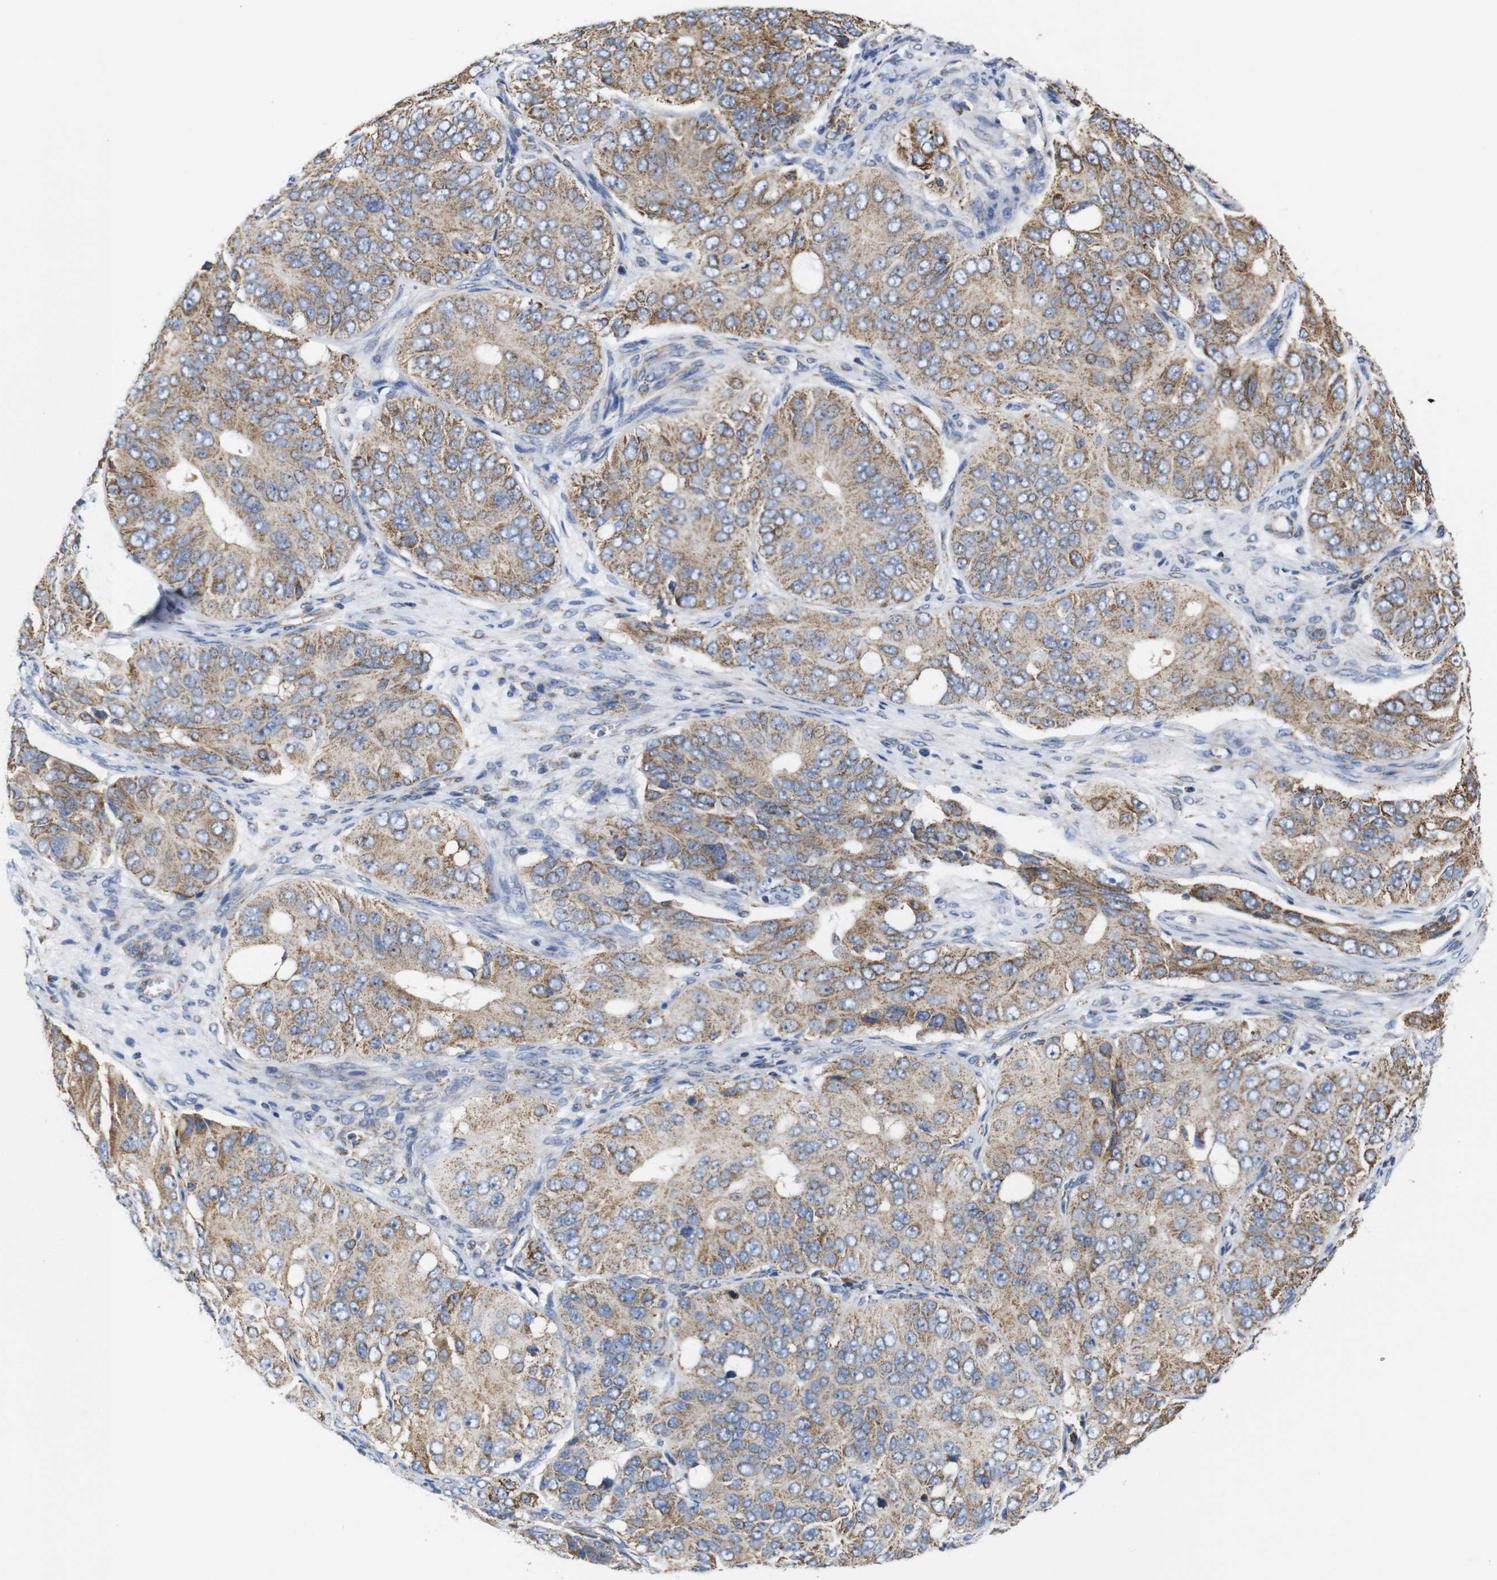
{"staining": {"intensity": "moderate", "quantity": ">75%", "location": "cytoplasmic/membranous"}, "tissue": "ovarian cancer", "cell_type": "Tumor cells", "image_type": "cancer", "snomed": [{"axis": "morphology", "description": "Carcinoma, endometroid"}, {"axis": "topography", "description": "Ovary"}], "caption": "Brown immunohistochemical staining in human ovarian endometroid carcinoma displays moderate cytoplasmic/membranous positivity in approximately >75% of tumor cells. The protein is stained brown, and the nuclei are stained in blue (DAB (3,3'-diaminobenzidine) IHC with brightfield microscopy, high magnification).", "gene": "FAM171B", "patient": {"sex": "female", "age": 51}}